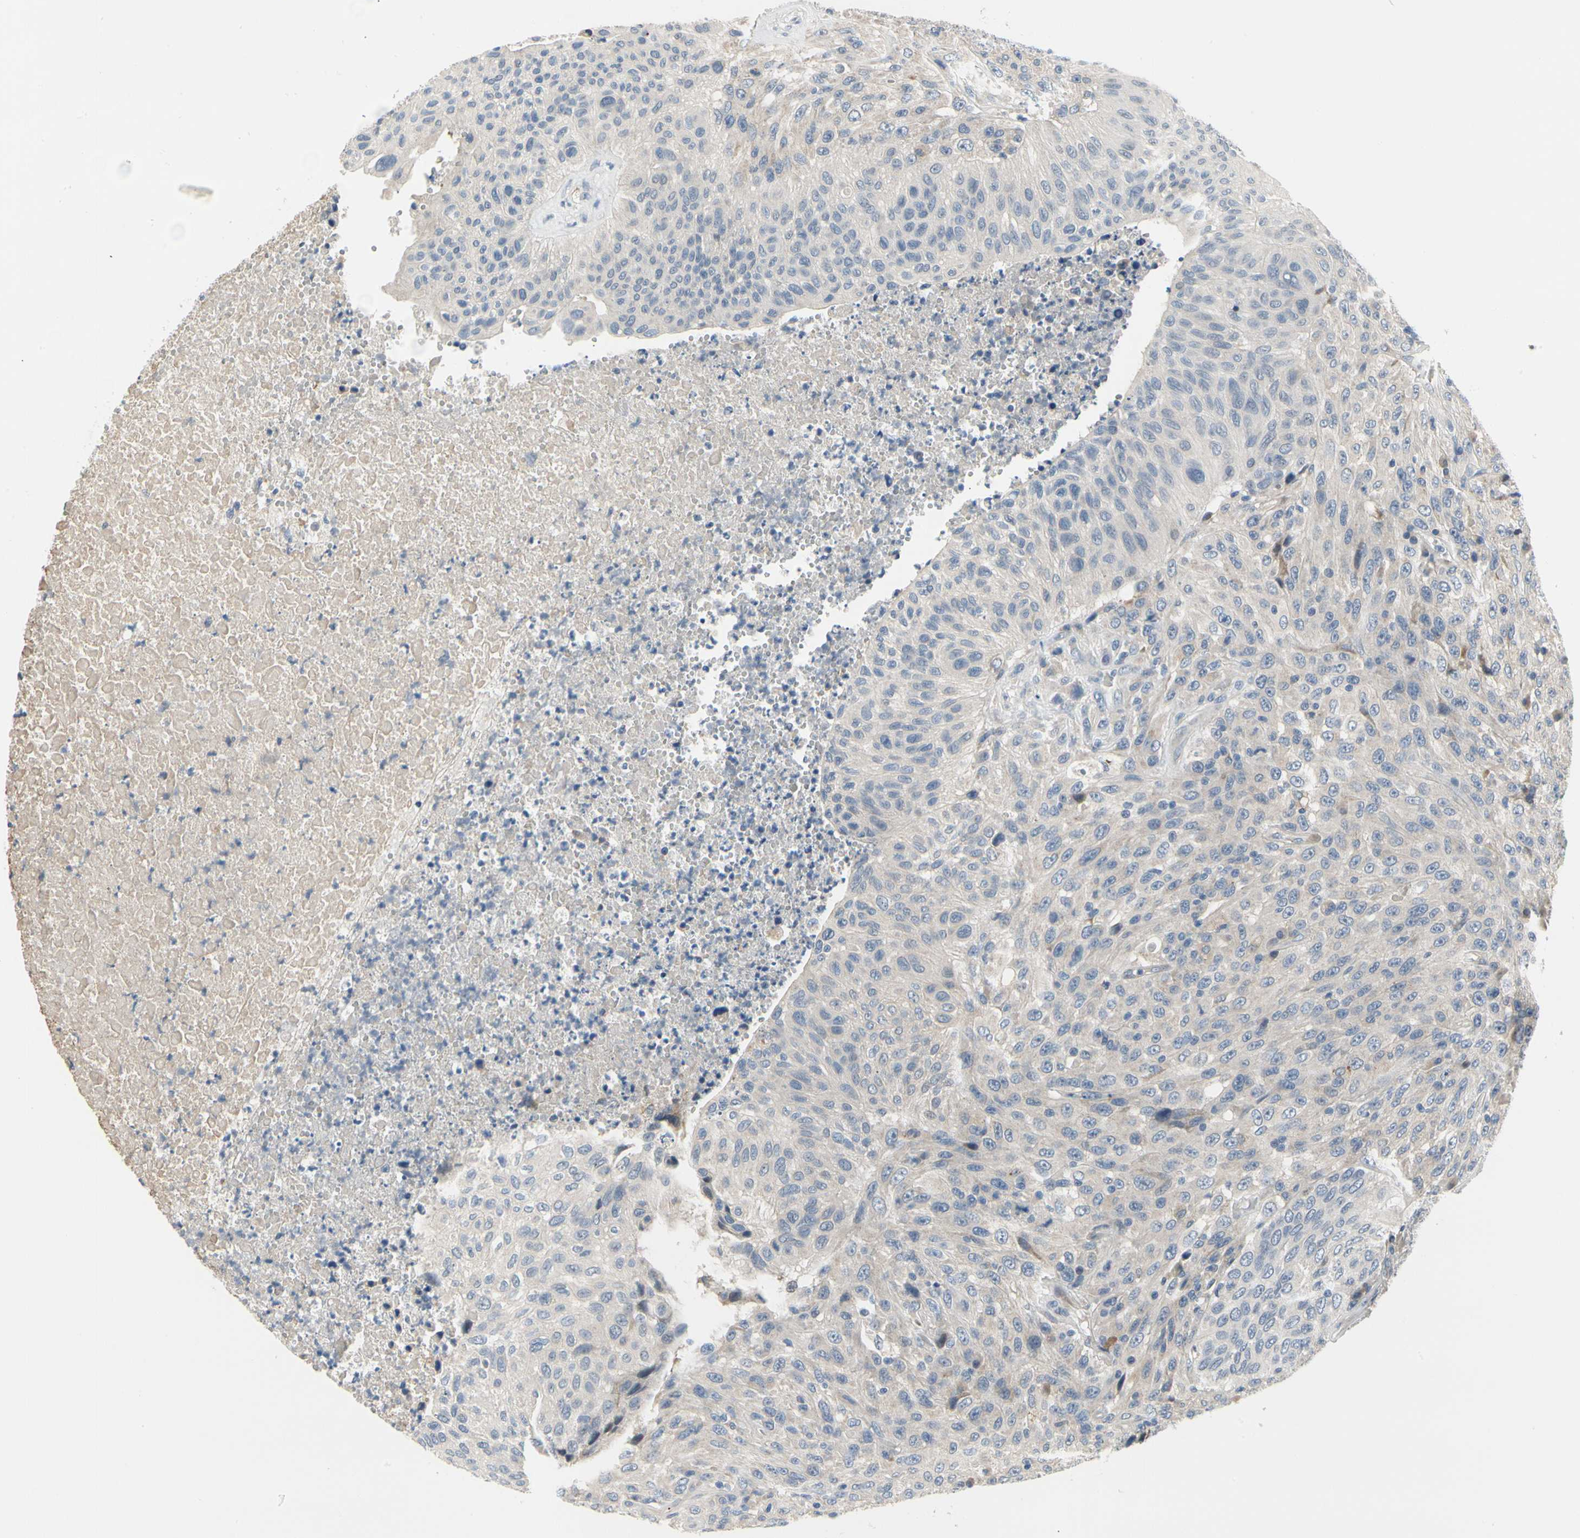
{"staining": {"intensity": "negative", "quantity": "none", "location": "none"}, "tissue": "urothelial cancer", "cell_type": "Tumor cells", "image_type": "cancer", "snomed": [{"axis": "morphology", "description": "Urothelial carcinoma, High grade"}, {"axis": "topography", "description": "Urinary bladder"}], "caption": "There is no significant positivity in tumor cells of urothelial cancer.", "gene": "NFASC", "patient": {"sex": "male", "age": 66}}